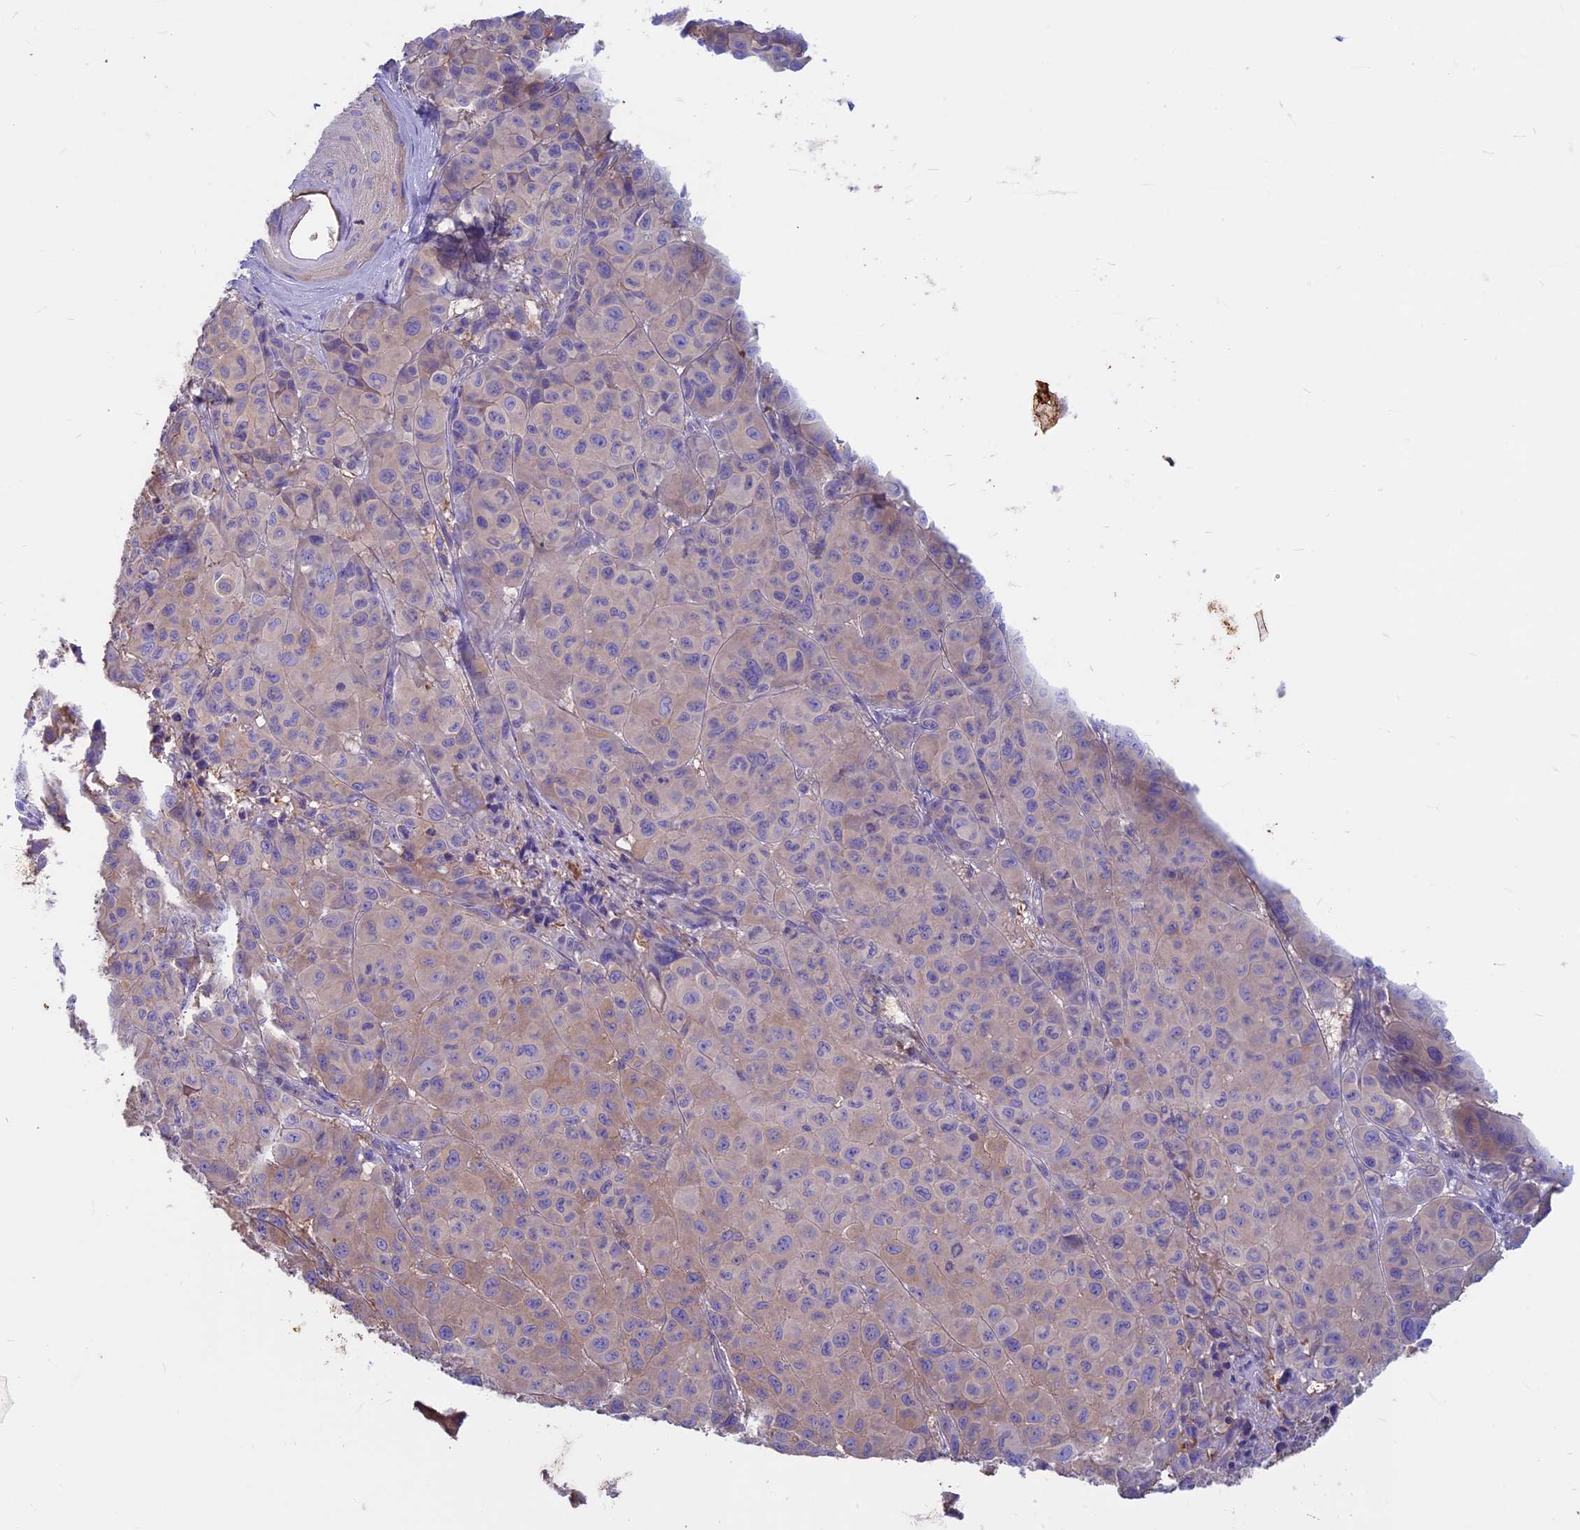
{"staining": {"intensity": "weak", "quantity": "25%-75%", "location": "cytoplasmic/membranous"}, "tissue": "melanoma", "cell_type": "Tumor cells", "image_type": "cancer", "snomed": [{"axis": "morphology", "description": "Malignant melanoma, NOS"}, {"axis": "topography", "description": "Skin"}], "caption": "About 25%-75% of tumor cells in human malignant melanoma demonstrate weak cytoplasmic/membranous protein expression as visualized by brown immunohistochemical staining.", "gene": "CDAN1", "patient": {"sex": "male", "age": 73}}